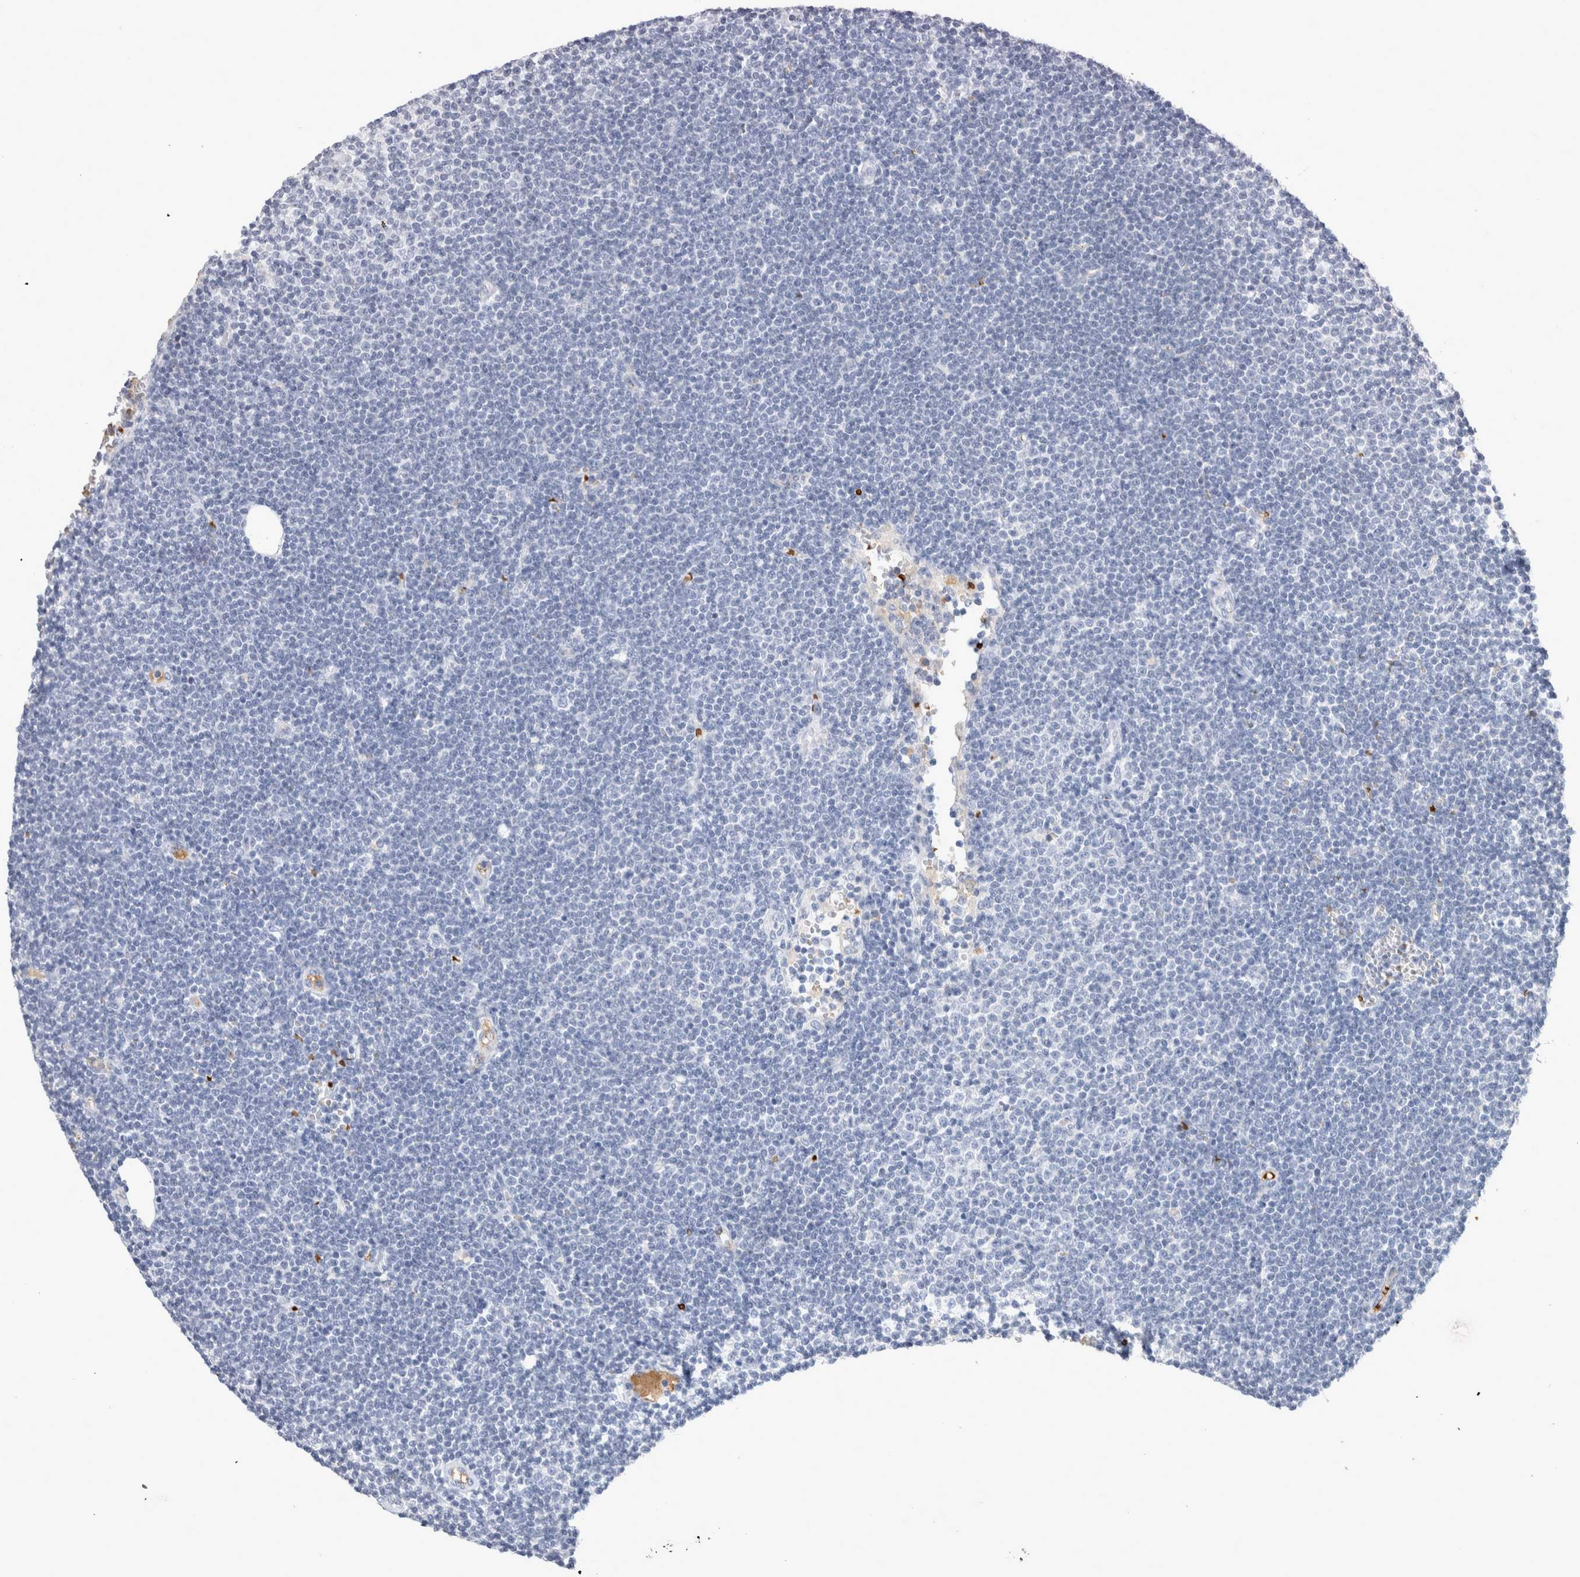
{"staining": {"intensity": "negative", "quantity": "none", "location": "none"}, "tissue": "lymphoma", "cell_type": "Tumor cells", "image_type": "cancer", "snomed": [{"axis": "morphology", "description": "Malignant lymphoma, non-Hodgkin's type, Low grade"}, {"axis": "topography", "description": "Lymph node"}], "caption": "A high-resolution micrograph shows immunohistochemistry (IHC) staining of malignant lymphoma, non-Hodgkin's type (low-grade), which demonstrates no significant positivity in tumor cells.", "gene": "CA1", "patient": {"sex": "female", "age": 53}}